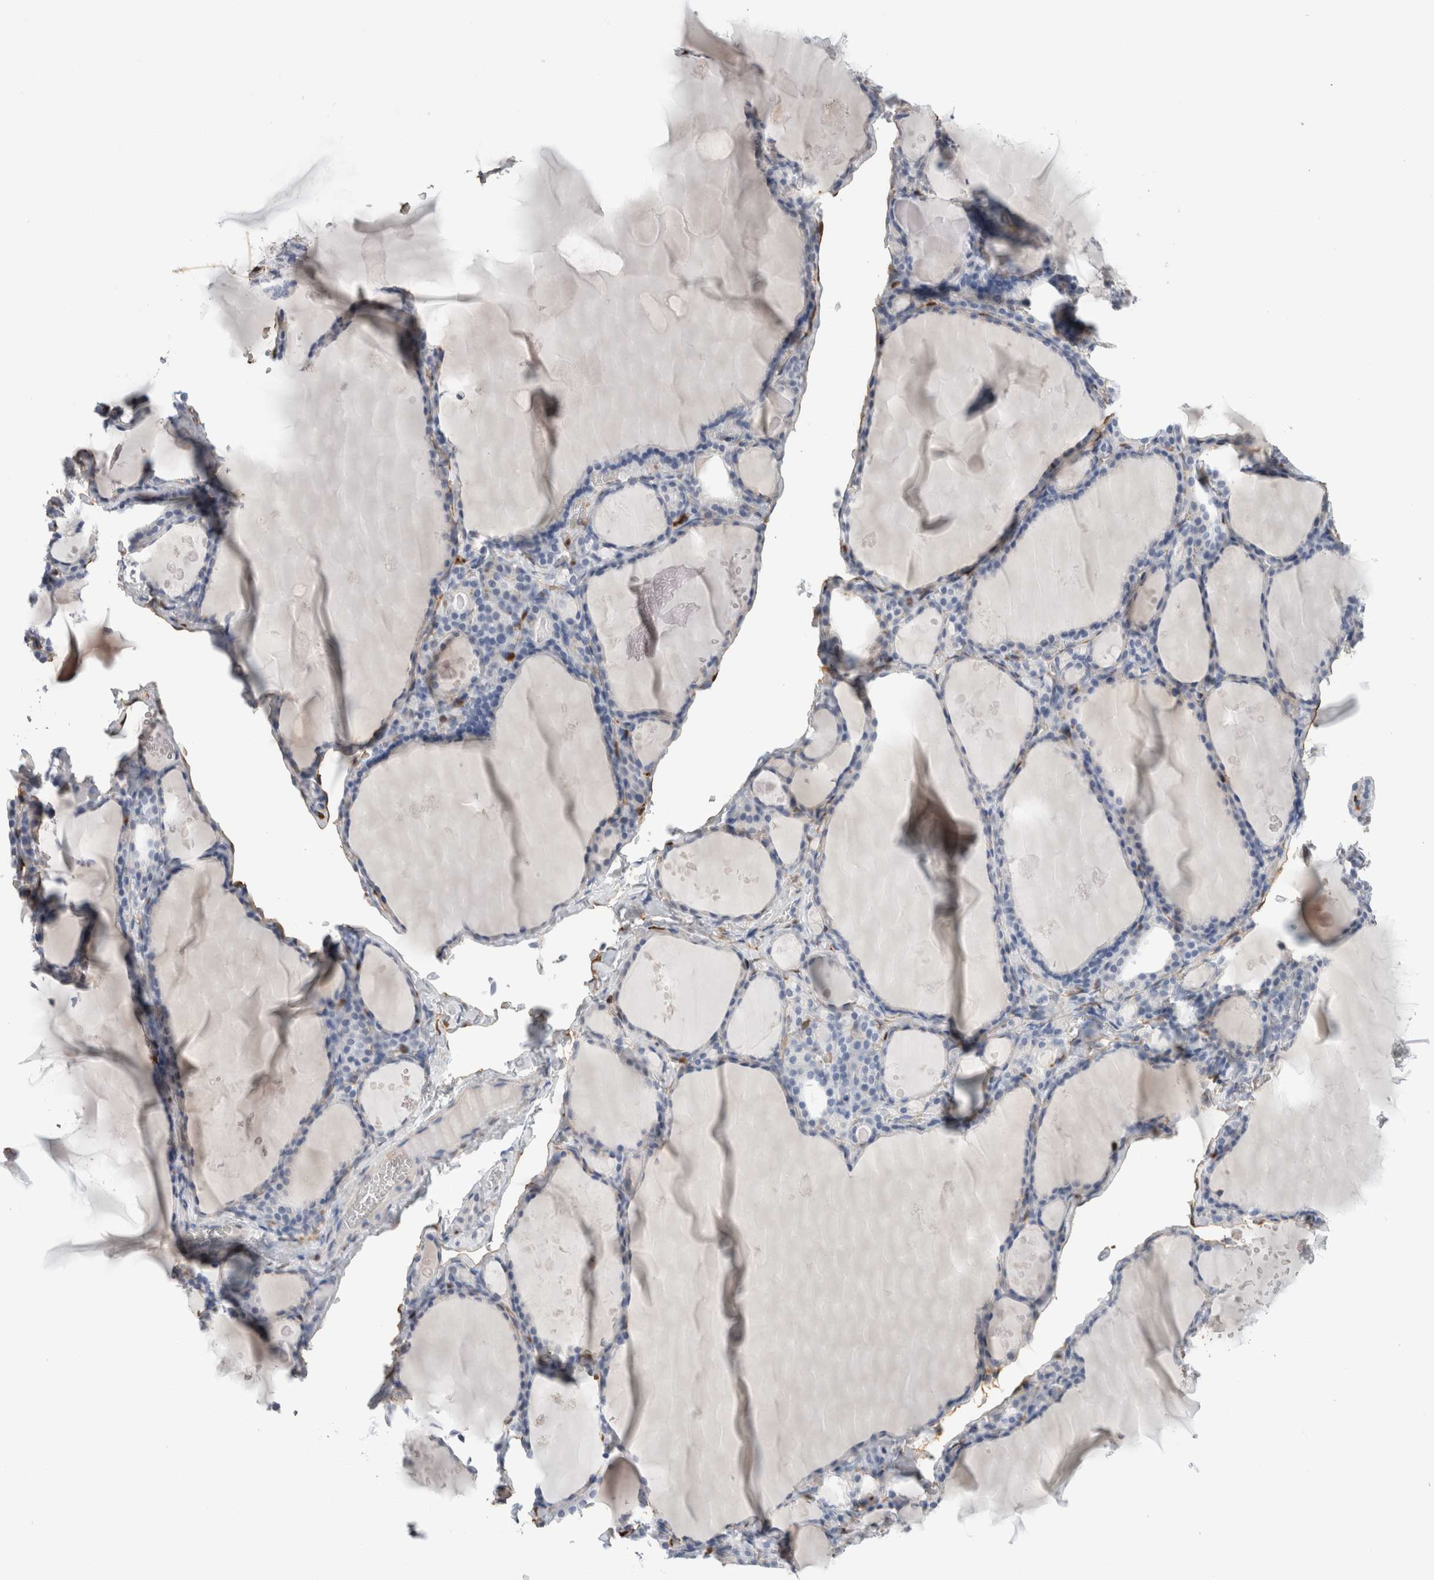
{"staining": {"intensity": "negative", "quantity": "none", "location": "none"}, "tissue": "thyroid gland", "cell_type": "Glandular cells", "image_type": "normal", "snomed": [{"axis": "morphology", "description": "Normal tissue, NOS"}, {"axis": "topography", "description": "Thyroid gland"}], "caption": "DAB (3,3'-diaminobenzidine) immunohistochemical staining of normal human thyroid gland demonstrates no significant staining in glandular cells.", "gene": "FABP4", "patient": {"sex": "male", "age": 56}}